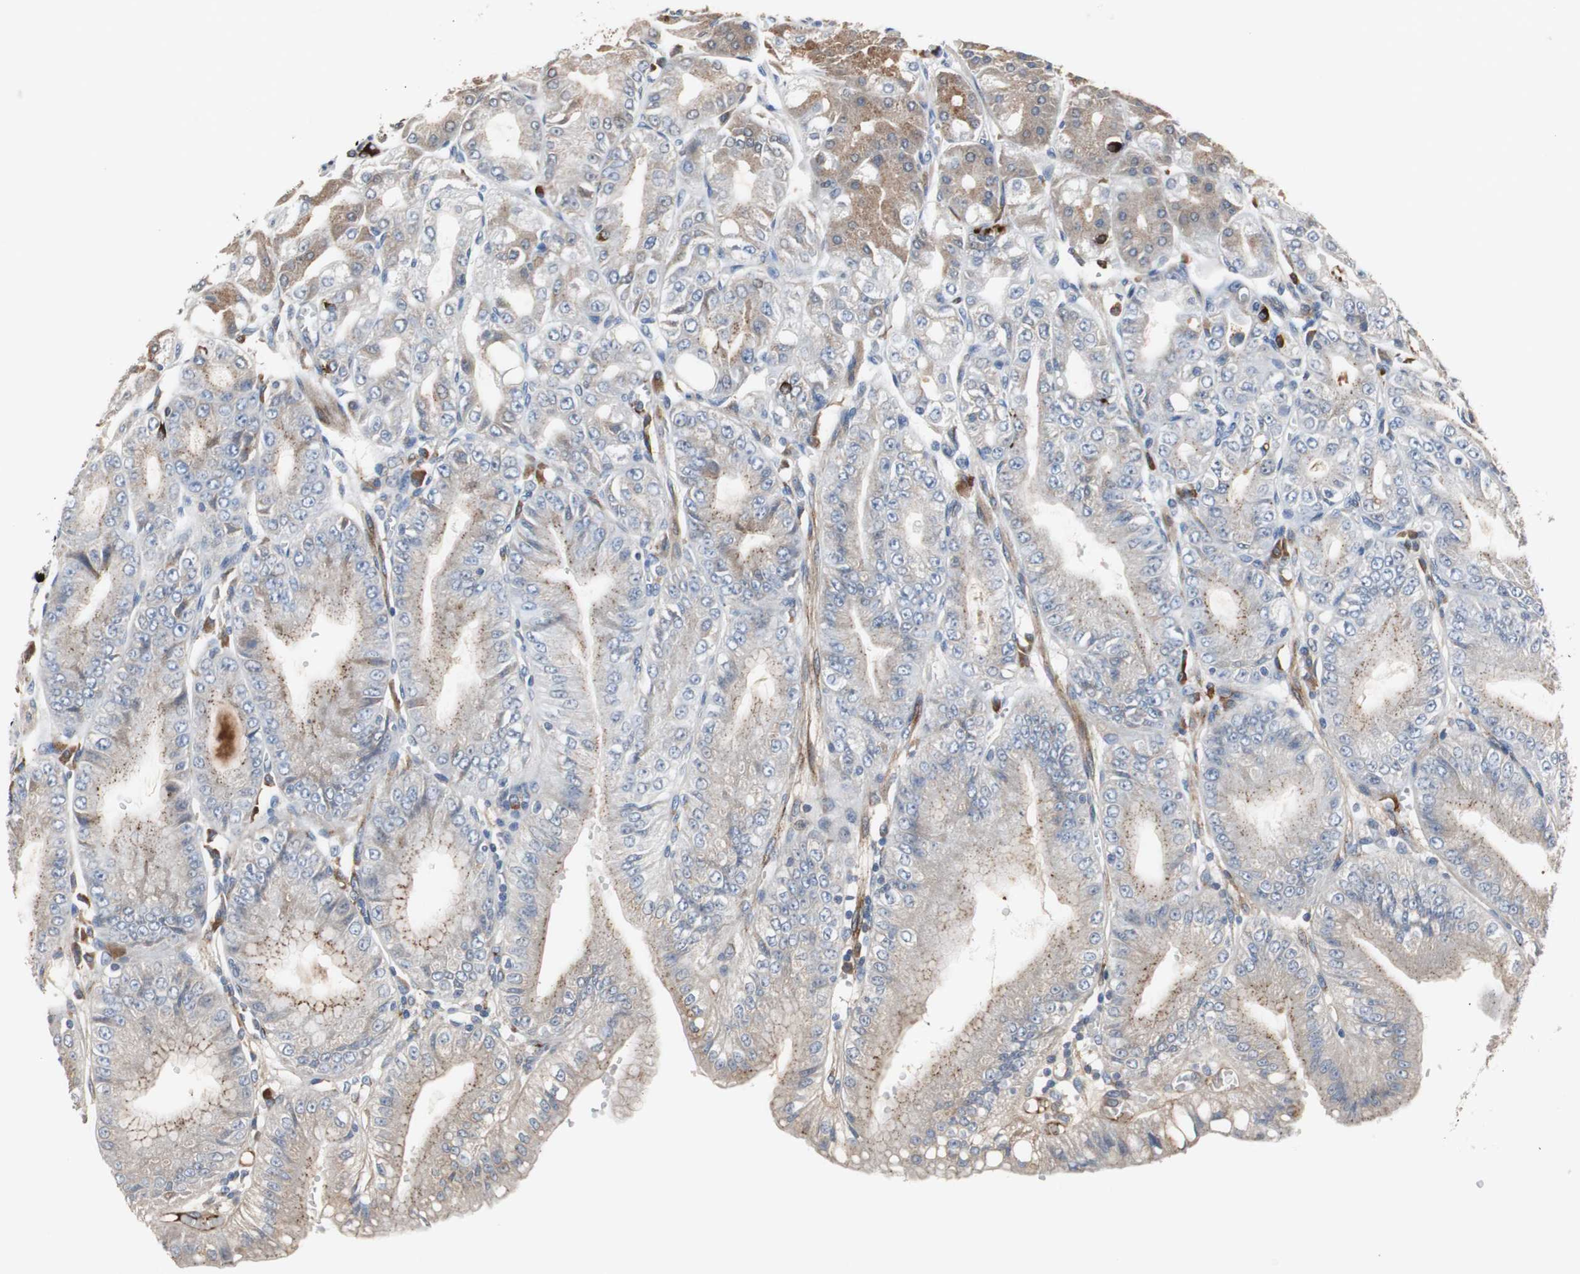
{"staining": {"intensity": "weak", "quantity": "<25%", "location": "cytoplasmic/membranous"}, "tissue": "stomach", "cell_type": "Glandular cells", "image_type": "normal", "snomed": [{"axis": "morphology", "description": "Normal tissue, NOS"}, {"axis": "topography", "description": "Stomach, lower"}], "caption": "Immunohistochemistry (IHC) micrograph of normal stomach: human stomach stained with DAB displays no significant protein positivity in glandular cells. (Stains: DAB immunohistochemistry with hematoxylin counter stain, Microscopy: brightfield microscopy at high magnification).", "gene": "SORT1", "patient": {"sex": "male", "age": 71}}